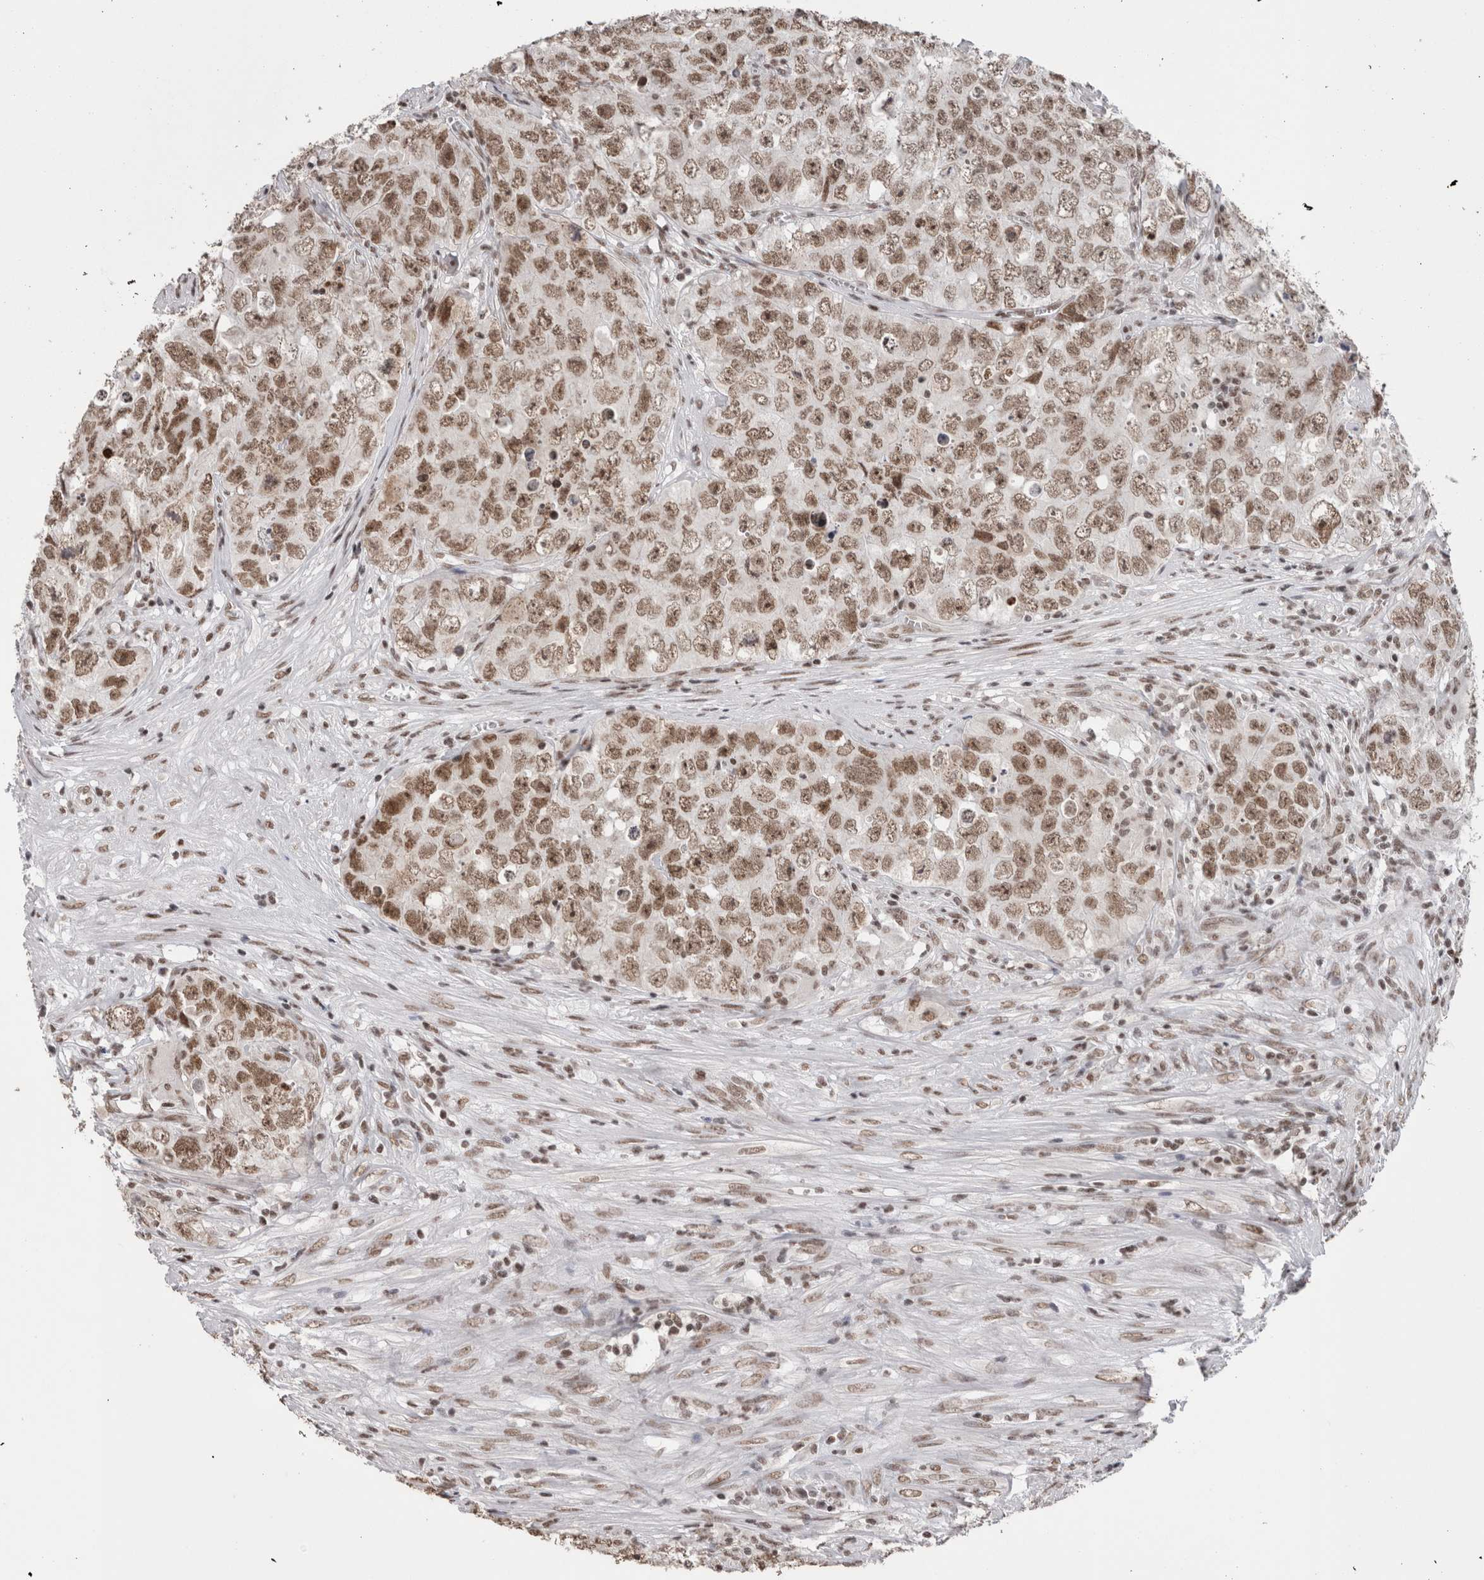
{"staining": {"intensity": "moderate", "quantity": ">75%", "location": "nuclear"}, "tissue": "testis cancer", "cell_type": "Tumor cells", "image_type": "cancer", "snomed": [{"axis": "morphology", "description": "Seminoma, NOS"}, {"axis": "morphology", "description": "Carcinoma, Embryonal, NOS"}, {"axis": "topography", "description": "Testis"}], "caption": "Testis embryonal carcinoma tissue shows moderate nuclear staining in about >75% of tumor cells, visualized by immunohistochemistry. (Stains: DAB (3,3'-diaminobenzidine) in brown, nuclei in blue, Microscopy: brightfield microscopy at high magnification).", "gene": "SMC1A", "patient": {"sex": "male", "age": 43}}